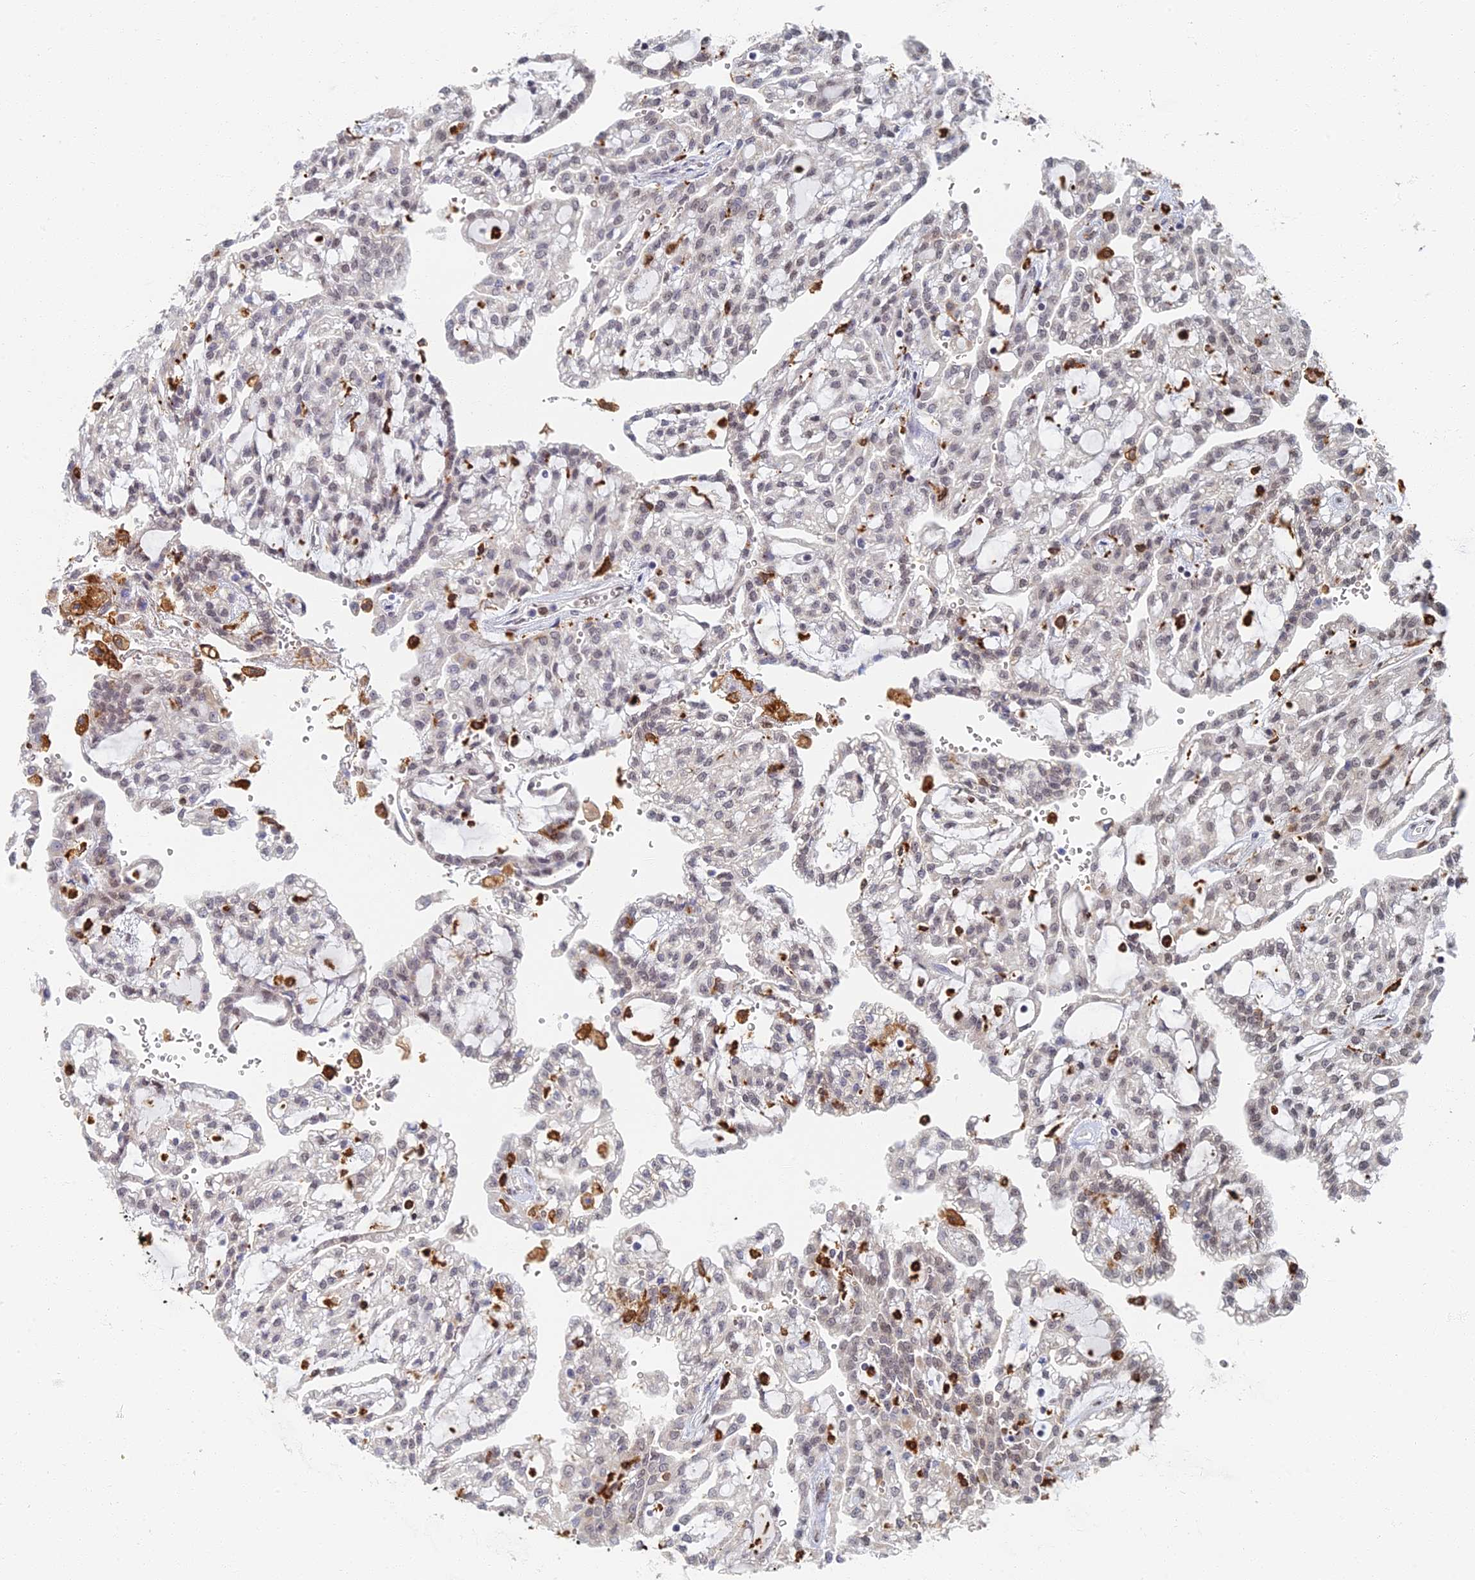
{"staining": {"intensity": "negative", "quantity": "none", "location": "none"}, "tissue": "renal cancer", "cell_type": "Tumor cells", "image_type": "cancer", "snomed": [{"axis": "morphology", "description": "Adenocarcinoma, NOS"}, {"axis": "topography", "description": "Kidney"}], "caption": "Protein analysis of renal cancer (adenocarcinoma) exhibits no significant expression in tumor cells.", "gene": "GPATCH1", "patient": {"sex": "male", "age": 63}}